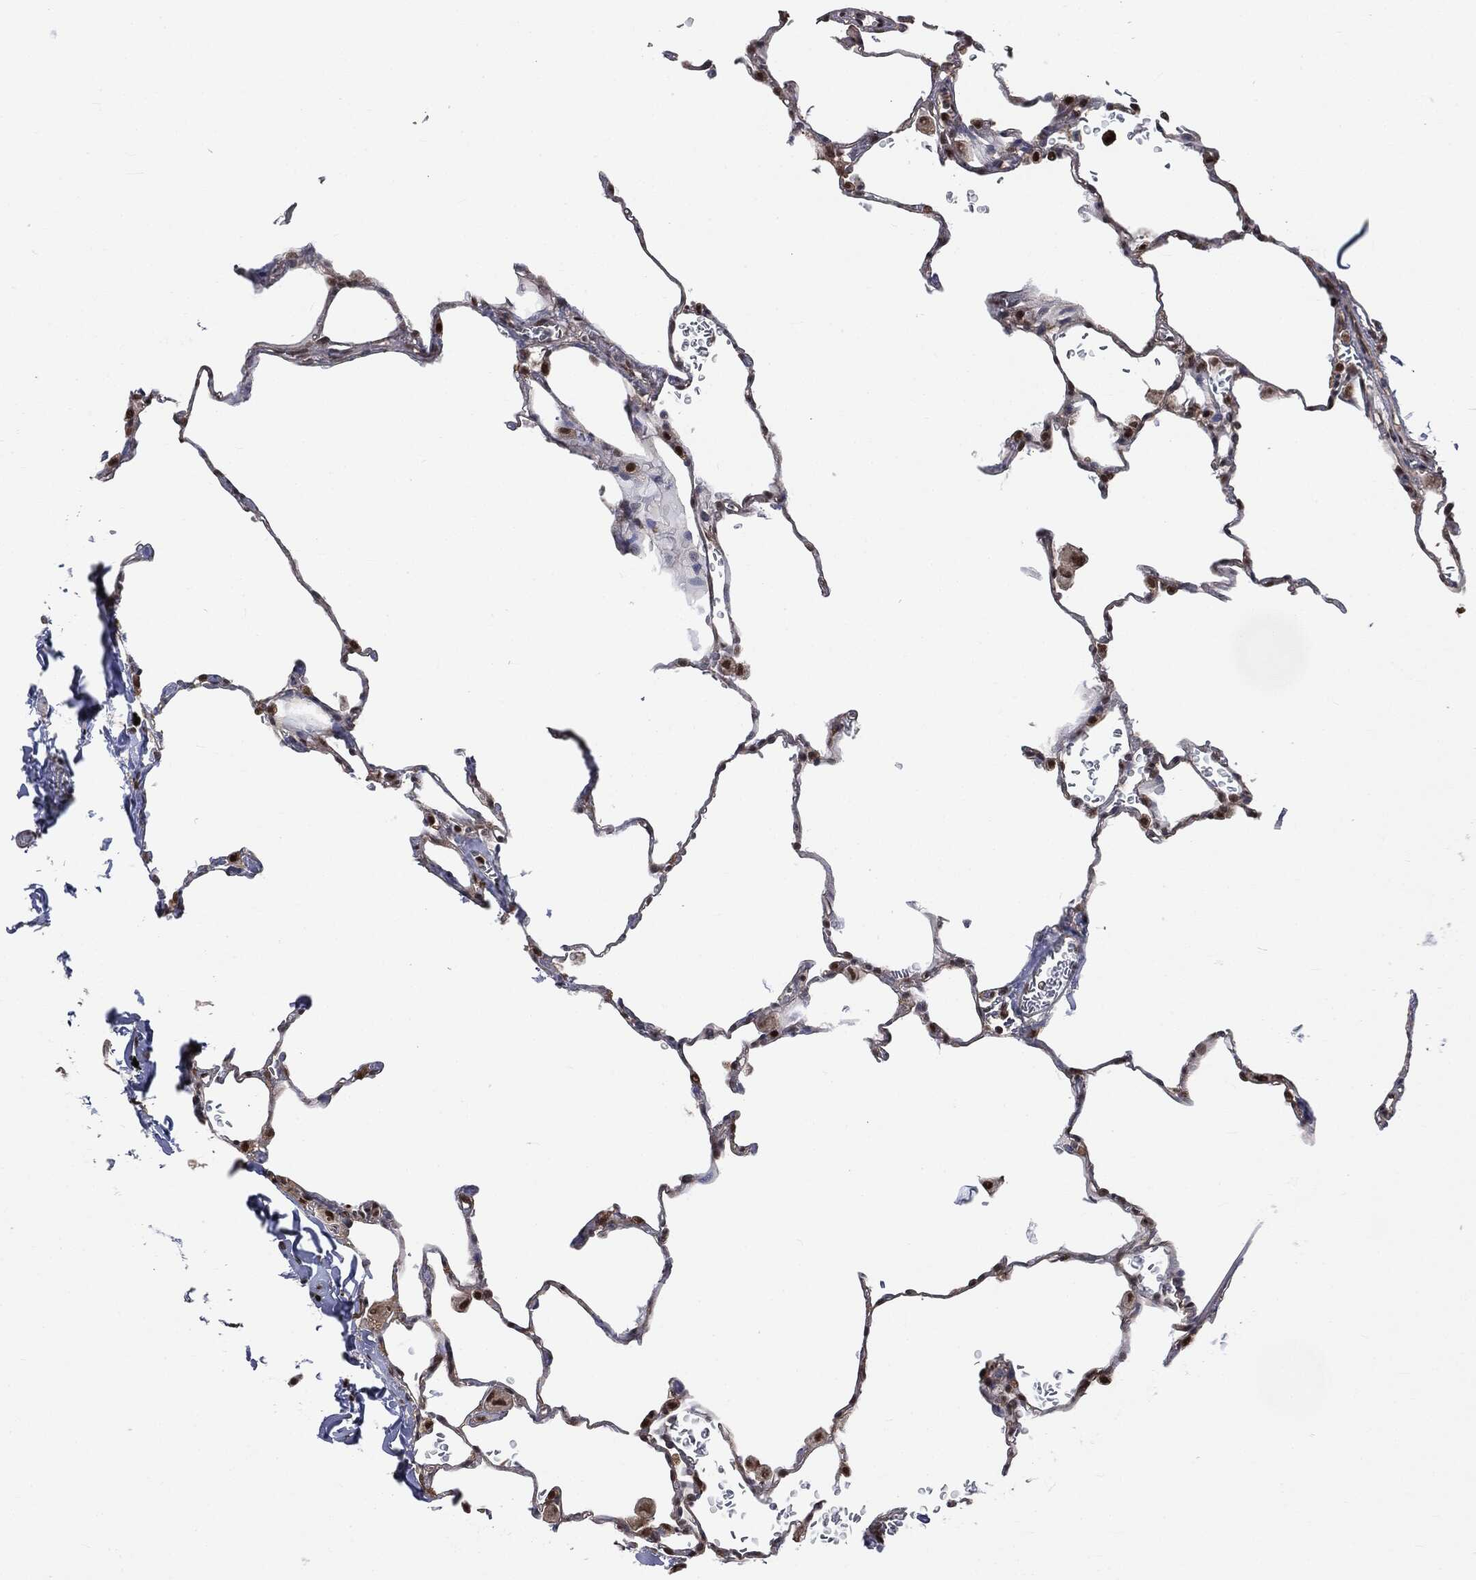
{"staining": {"intensity": "strong", "quantity": "25%-75%", "location": "nuclear"}, "tissue": "lung", "cell_type": "Alveolar cells", "image_type": "normal", "snomed": [{"axis": "morphology", "description": "Normal tissue, NOS"}, {"axis": "morphology", "description": "Adenocarcinoma, metastatic, NOS"}, {"axis": "topography", "description": "Lung"}], "caption": "Alveolar cells reveal high levels of strong nuclear staining in about 25%-75% of cells in unremarkable human lung.", "gene": "SHLD2", "patient": {"sex": "male", "age": 45}}